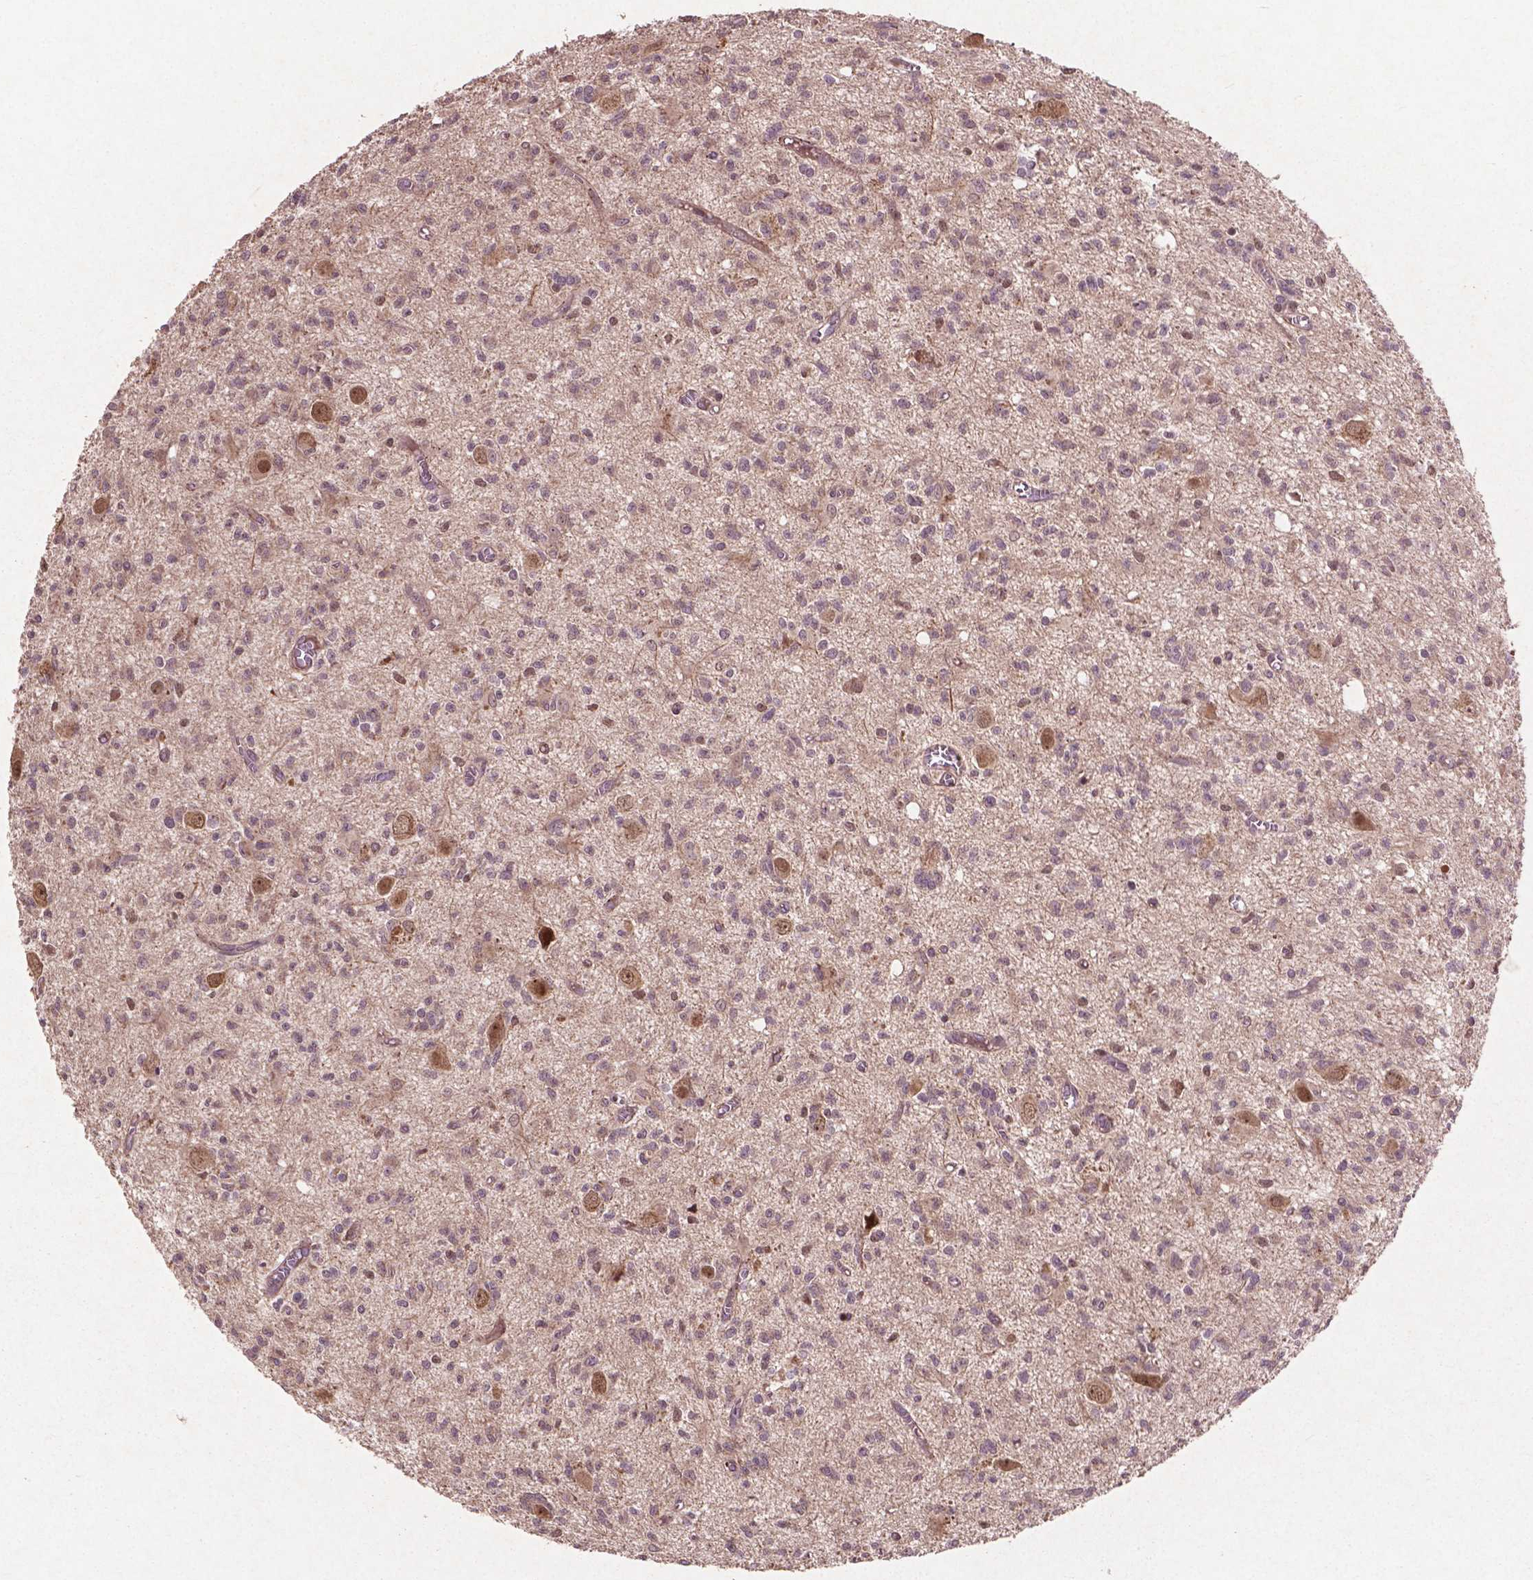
{"staining": {"intensity": "negative", "quantity": "none", "location": "none"}, "tissue": "glioma", "cell_type": "Tumor cells", "image_type": "cancer", "snomed": [{"axis": "morphology", "description": "Glioma, malignant, Low grade"}, {"axis": "topography", "description": "Brain"}], "caption": "This is a micrograph of IHC staining of low-grade glioma (malignant), which shows no positivity in tumor cells. The staining is performed using DAB brown chromogen with nuclei counter-stained in using hematoxylin.", "gene": "B3GALNT2", "patient": {"sex": "male", "age": 64}}